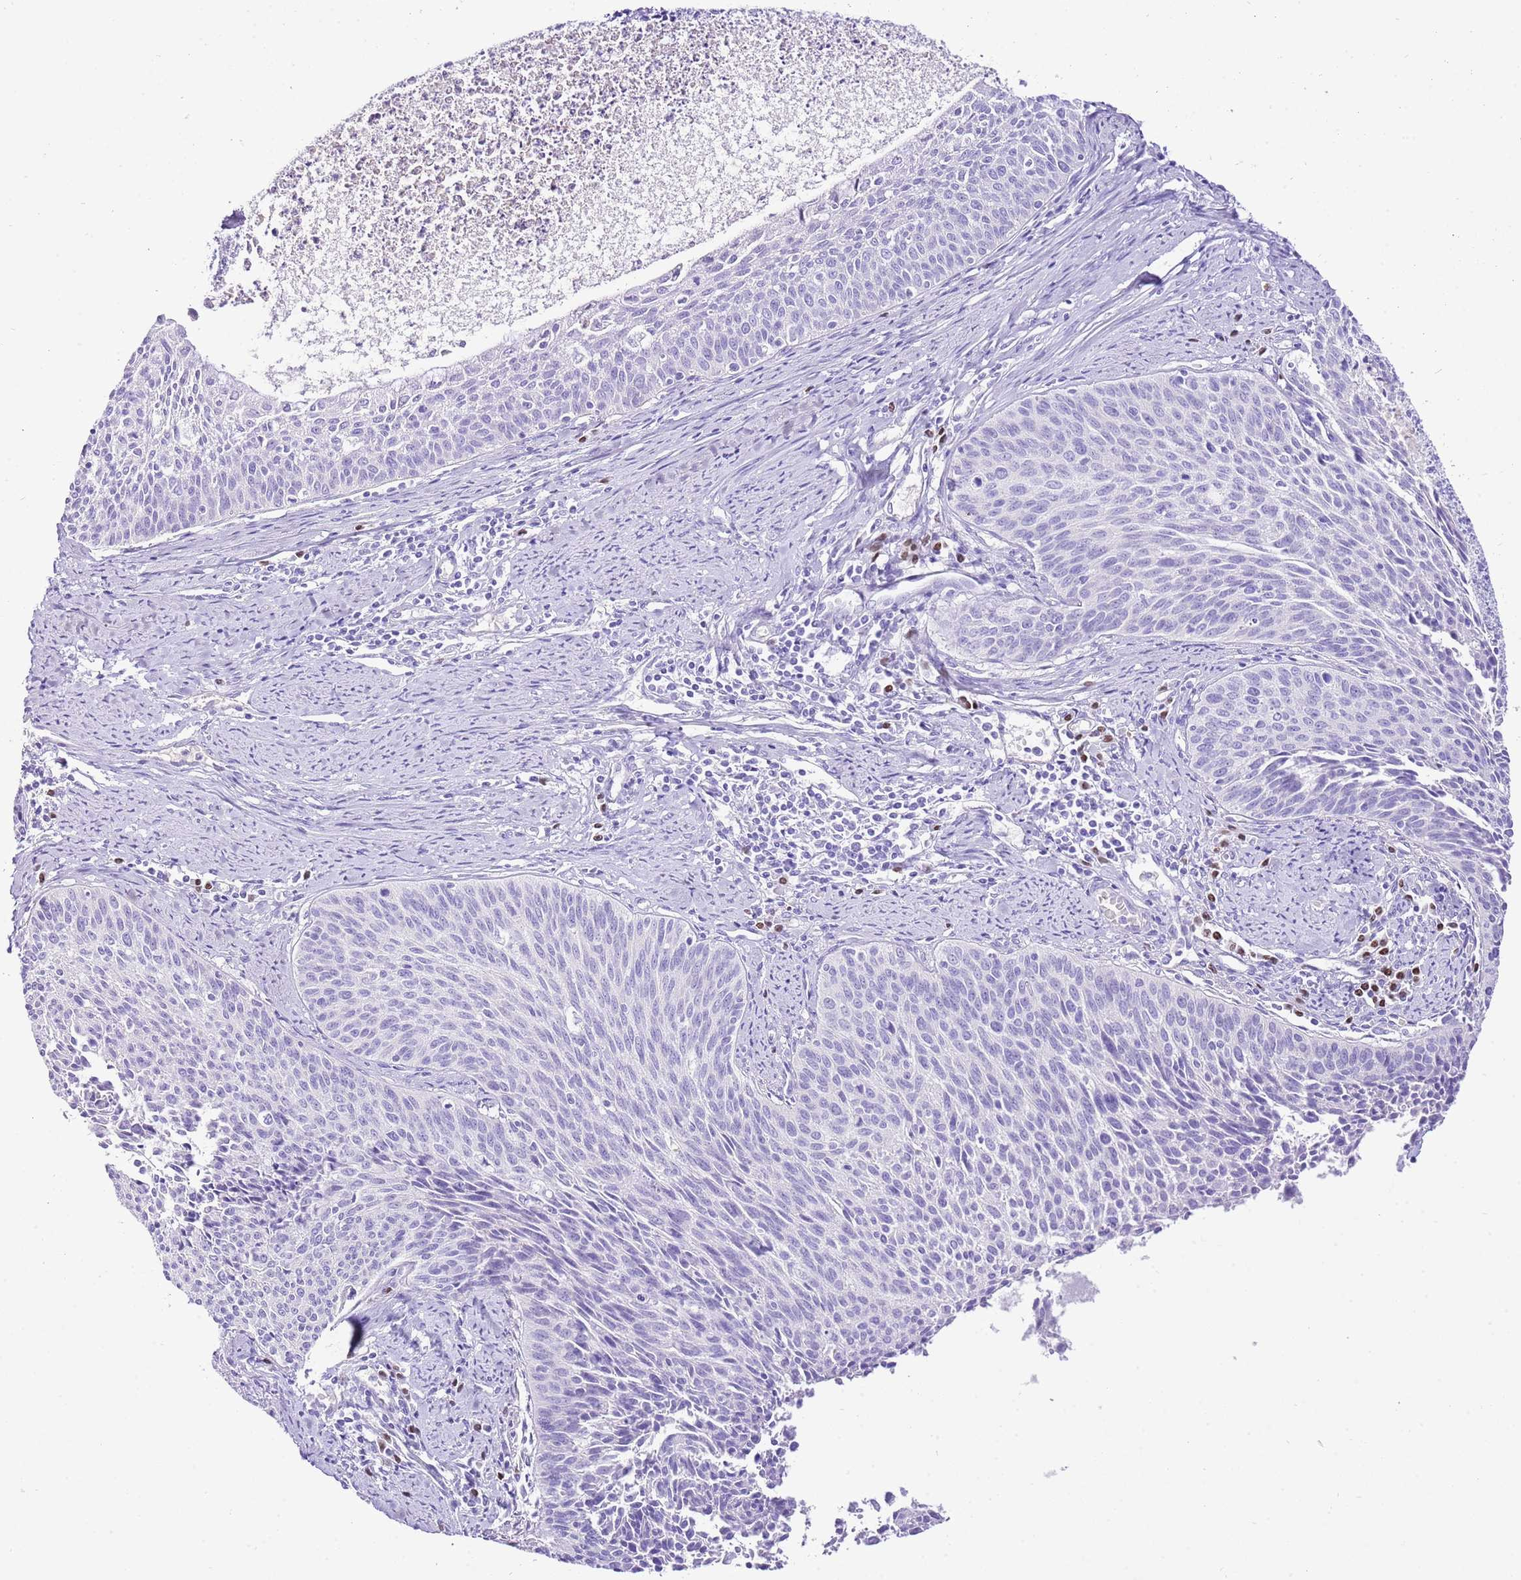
{"staining": {"intensity": "negative", "quantity": "none", "location": "none"}, "tissue": "cervical cancer", "cell_type": "Tumor cells", "image_type": "cancer", "snomed": [{"axis": "morphology", "description": "Squamous cell carcinoma, NOS"}, {"axis": "topography", "description": "Cervix"}], "caption": "This is a image of immunohistochemistry staining of squamous cell carcinoma (cervical), which shows no positivity in tumor cells. (Stains: DAB immunohistochemistry (IHC) with hematoxylin counter stain, Microscopy: brightfield microscopy at high magnification).", "gene": "BHLHA15", "patient": {"sex": "female", "age": 55}}